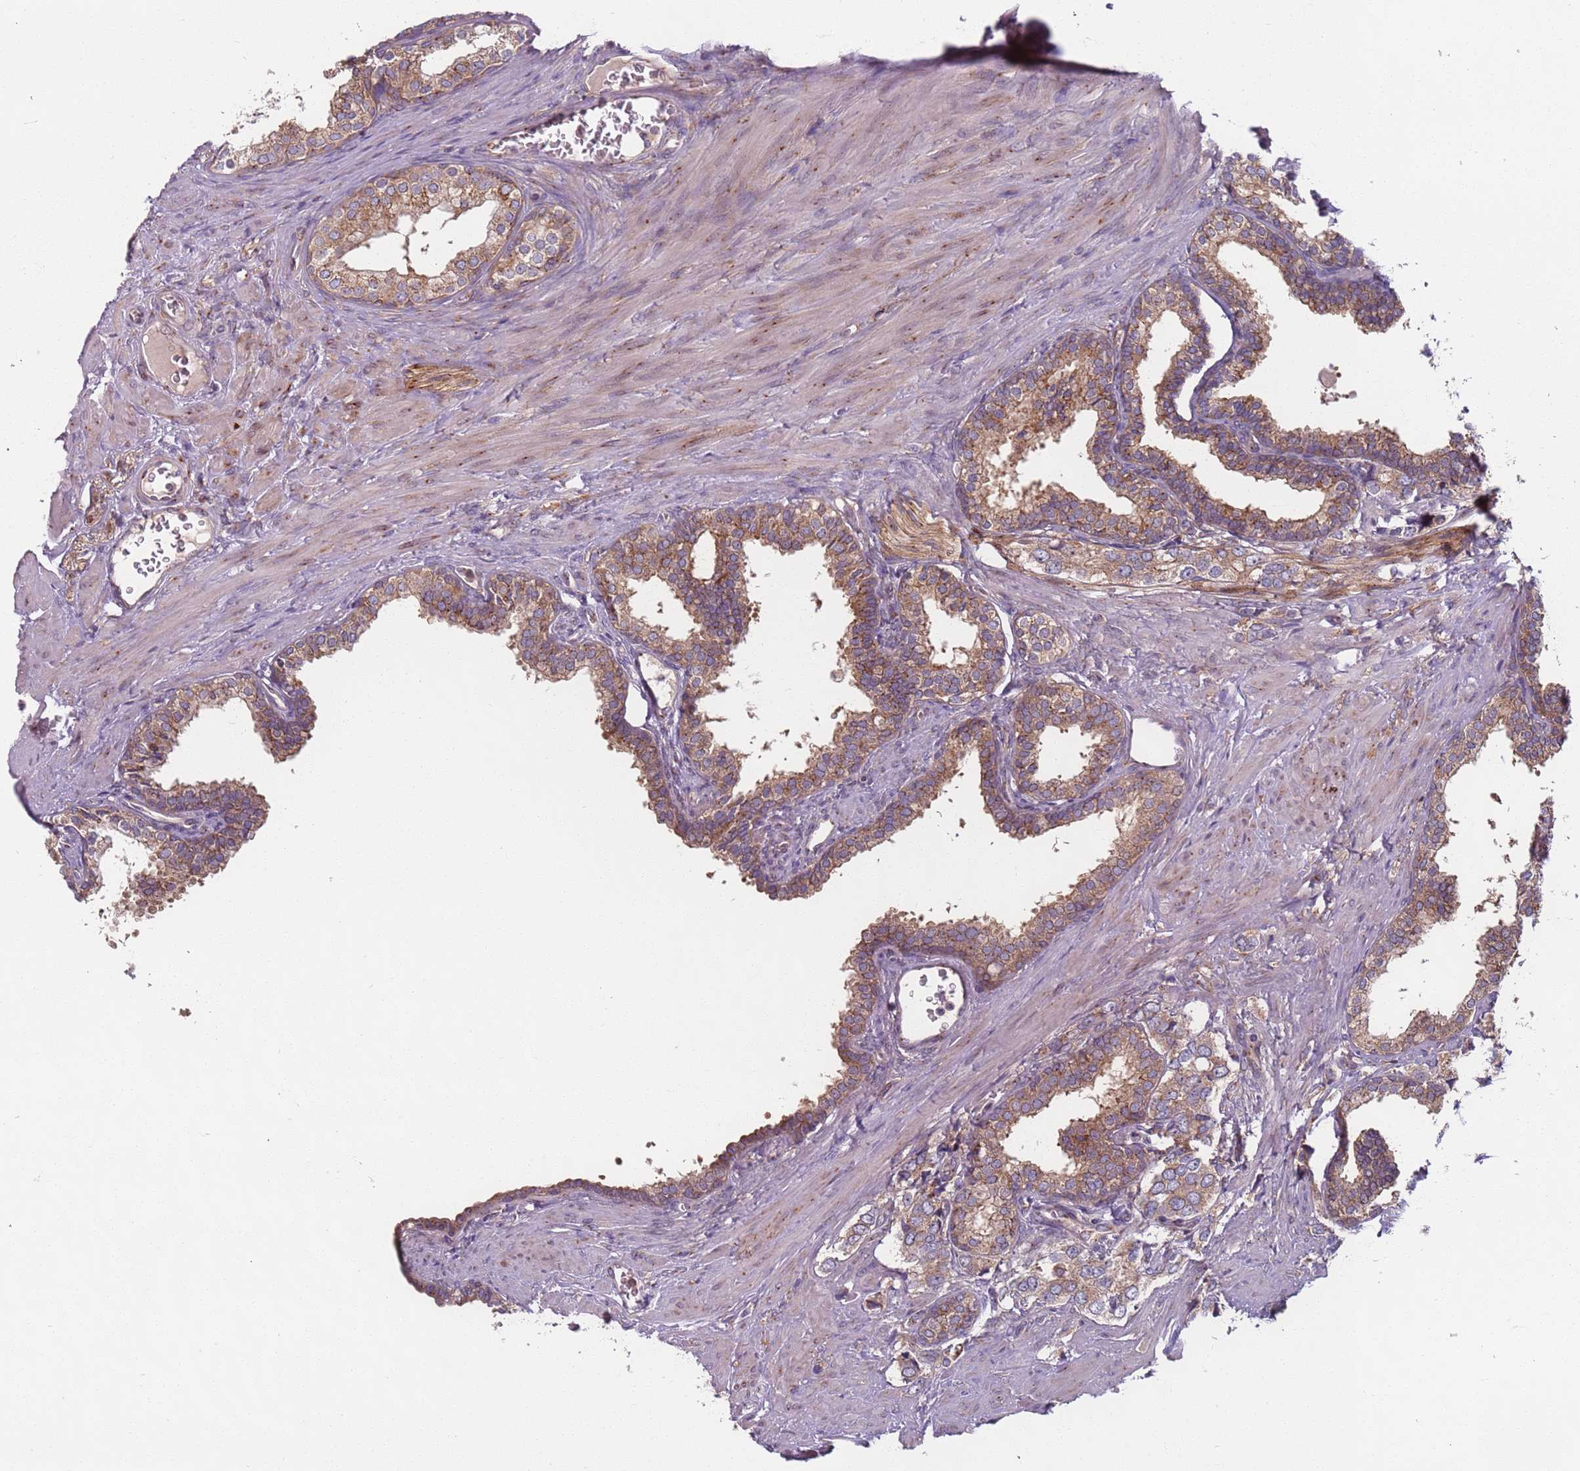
{"staining": {"intensity": "moderate", "quantity": ">75%", "location": "cytoplasmic/membranous"}, "tissue": "prostate cancer", "cell_type": "Tumor cells", "image_type": "cancer", "snomed": [{"axis": "morphology", "description": "Adenocarcinoma, High grade"}, {"axis": "topography", "description": "Prostate"}], "caption": "Immunohistochemical staining of adenocarcinoma (high-grade) (prostate) reveals medium levels of moderate cytoplasmic/membranous protein staining in approximately >75% of tumor cells.", "gene": "AKTIP", "patient": {"sex": "male", "age": 66}}